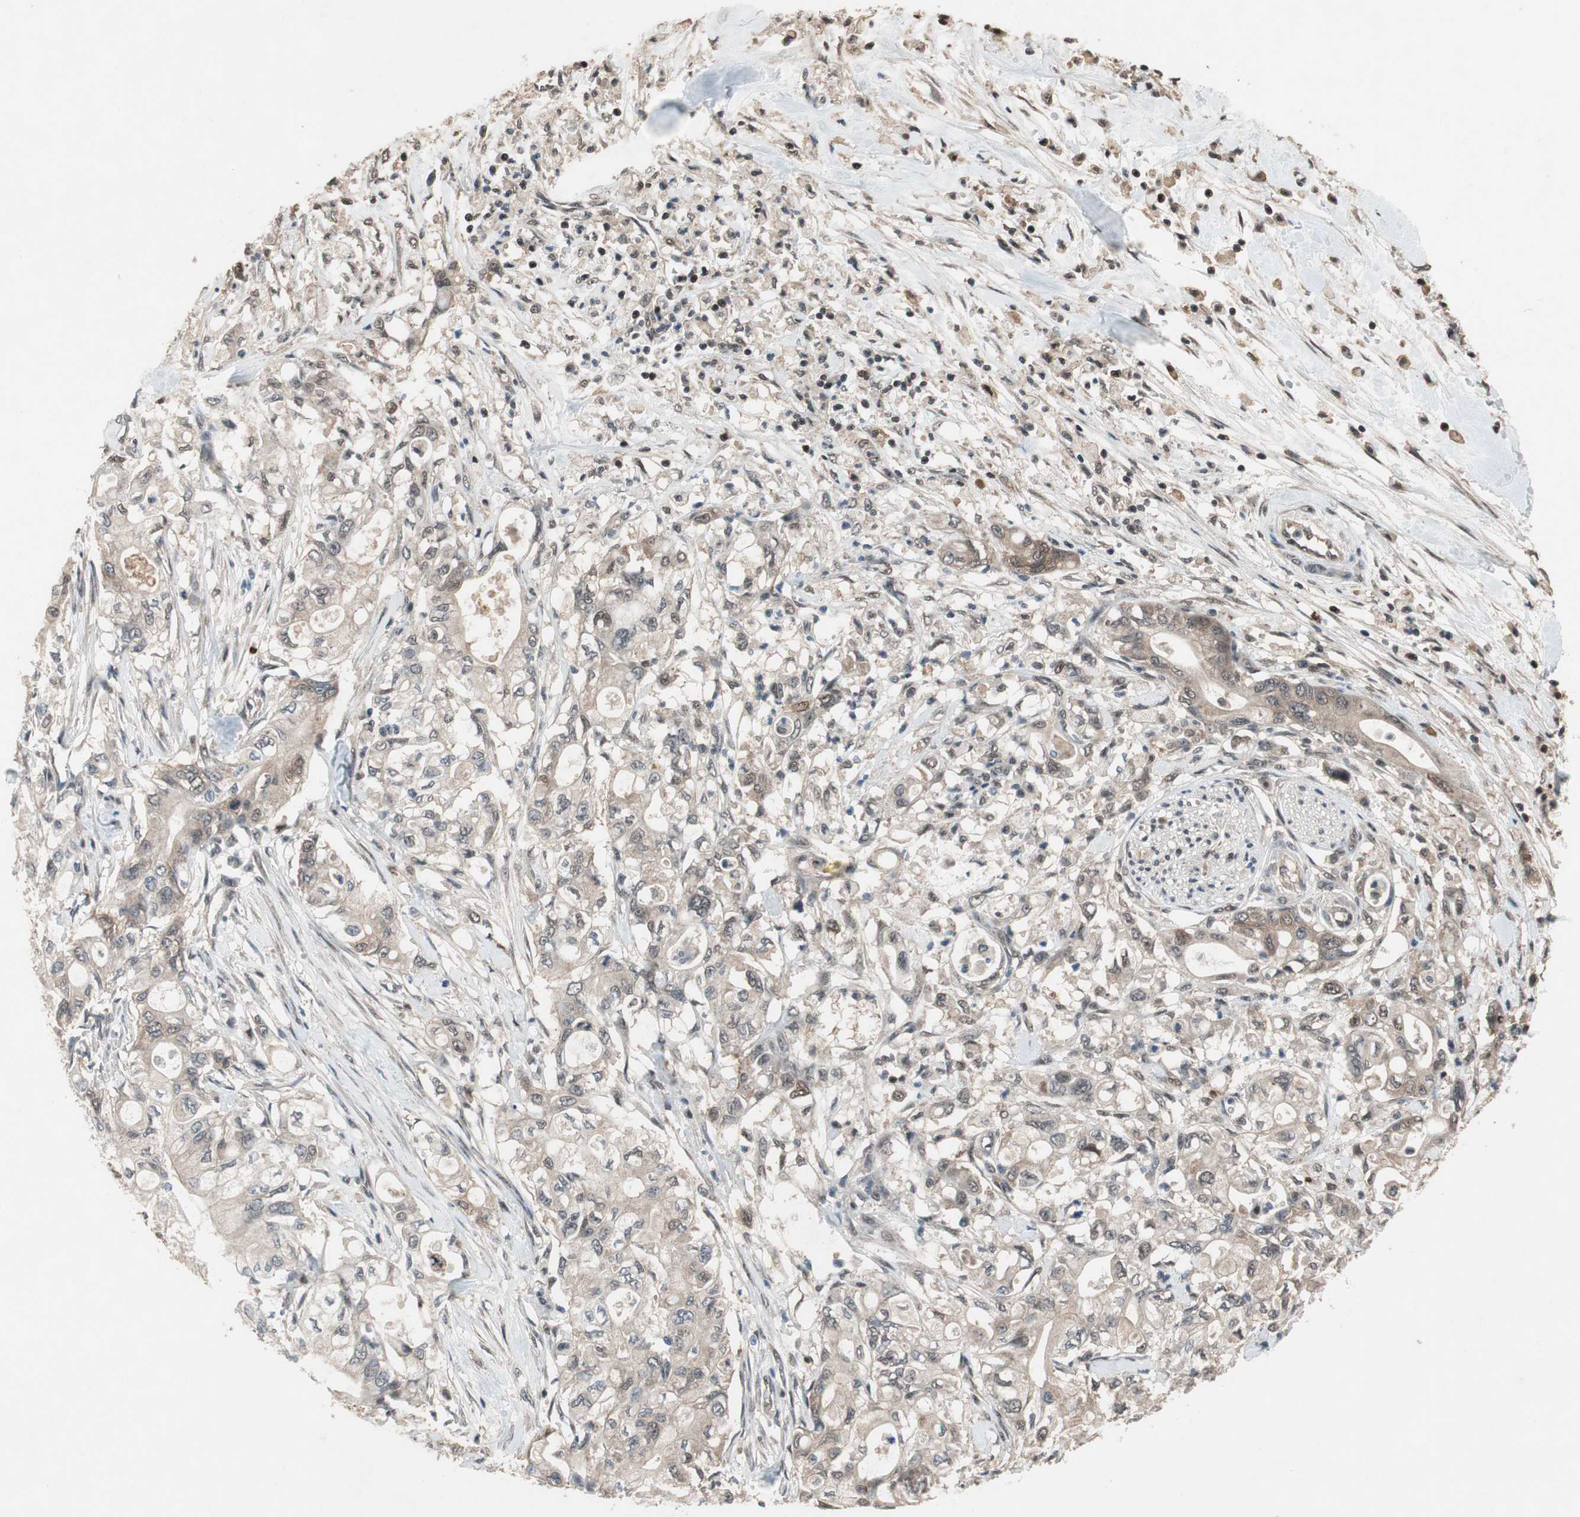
{"staining": {"intensity": "weak", "quantity": "25%-75%", "location": "cytoplasmic/membranous"}, "tissue": "pancreatic cancer", "cell_type": "Tumor cells", "image_type": "cancer", "snomed": [{"axis": "morphology", "description": "Adenocarcinoma, NOS"}, {"axis": "topography", "description": "Pancreas"}], "caption": "Human pancreatic cancer (adenocarcinoma) stained for a protein (brown) shows weak cytoplasmic/membranous positive expression in about 25%-75% of tumor cells.", "gene": "GART", "patient": {"sex": "male", "age": 79}}